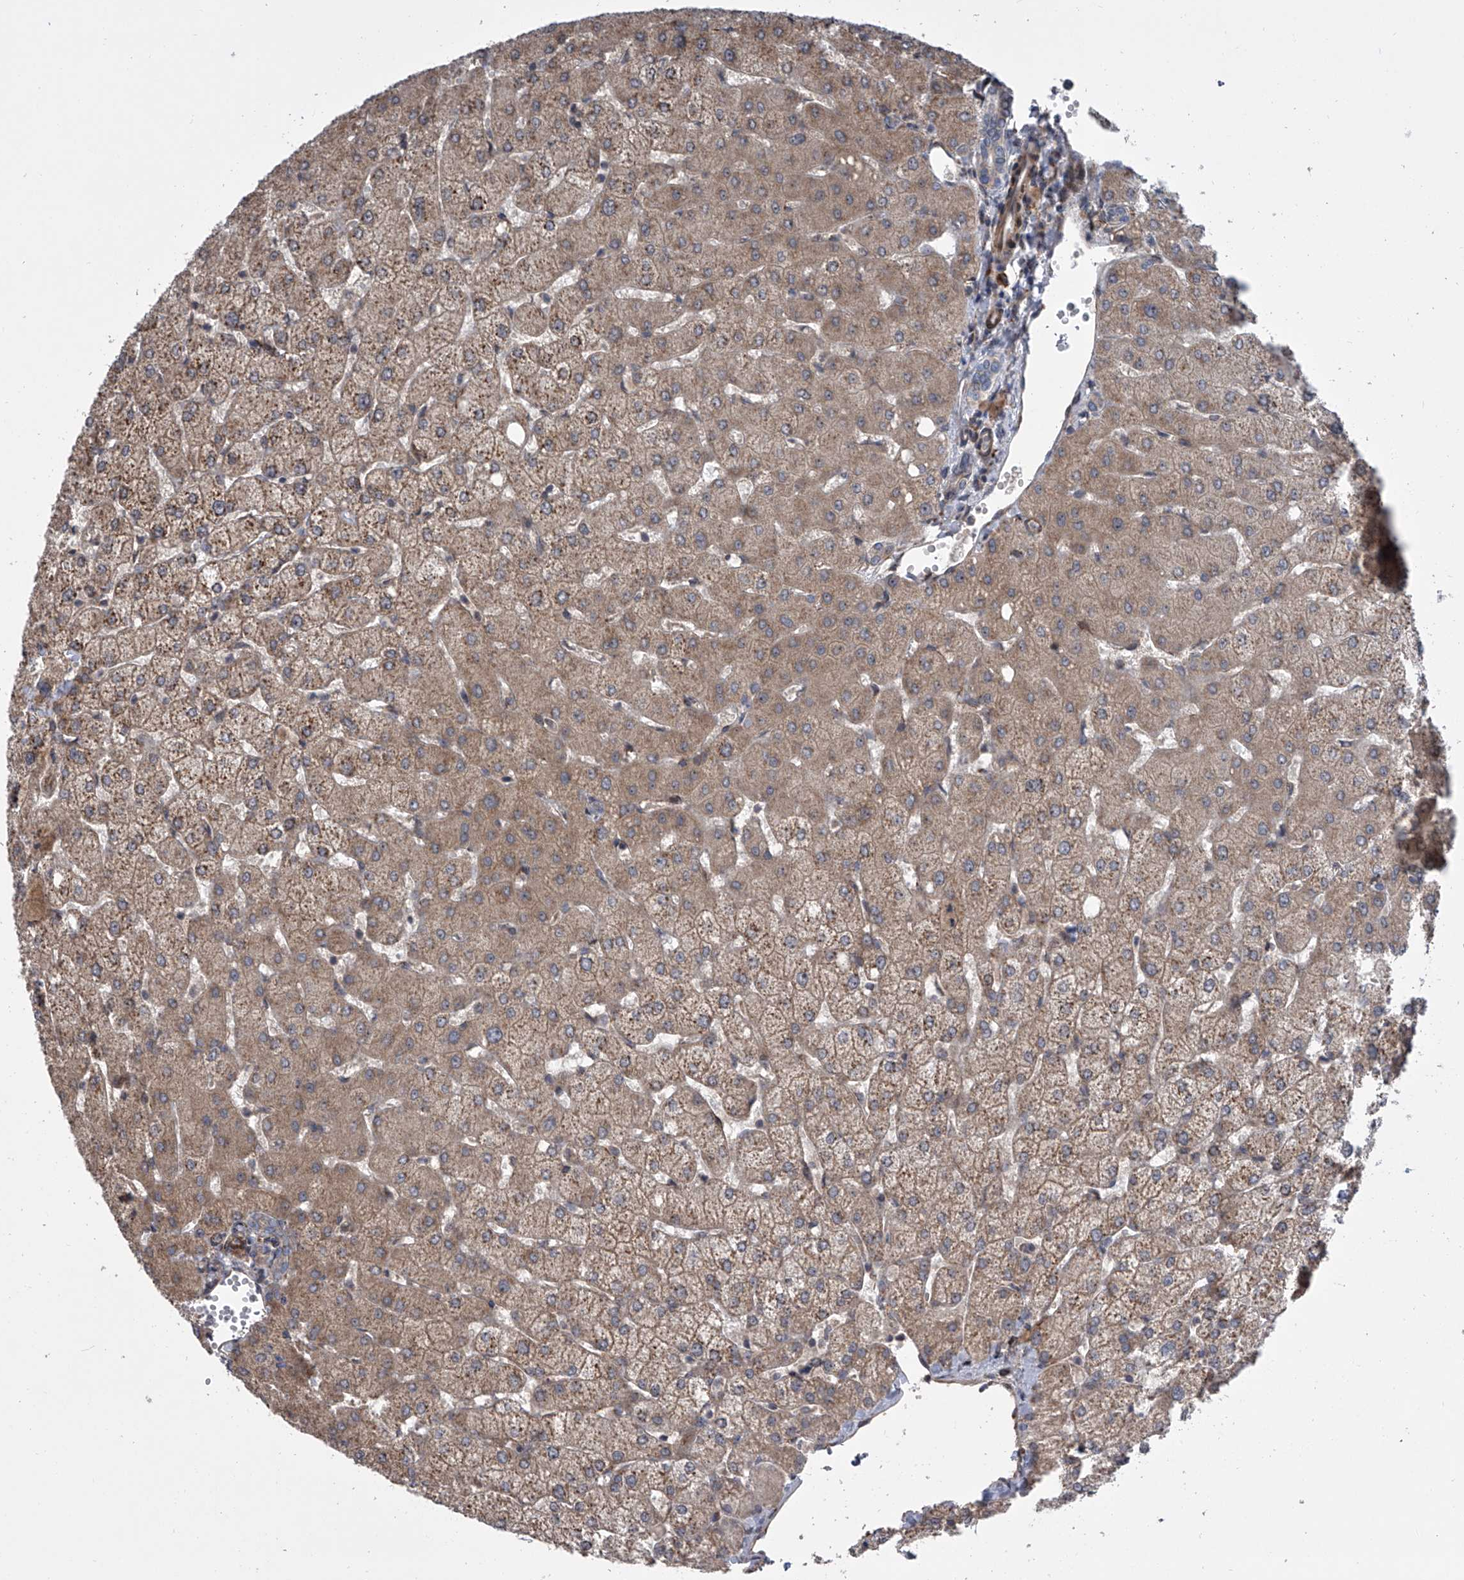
{"staining": {"intensity": "negative", "quantity": "none", "location": "none"}, "tissue": "liver", "cell_type": "Cholangiocytes", "image_type": "normal", "snomed": [{"axis": "morphology", "description": "Normal tissue, NOS"}, {"axis": "topography", "description": "Liver"}], "caption": "This is an immunohistochemistry (IHC) micrograph of benign liver. There is no expression in cholangiocytes.", "gene": "DLGAP2", "patient": {"sex": "female", "age": 54}}